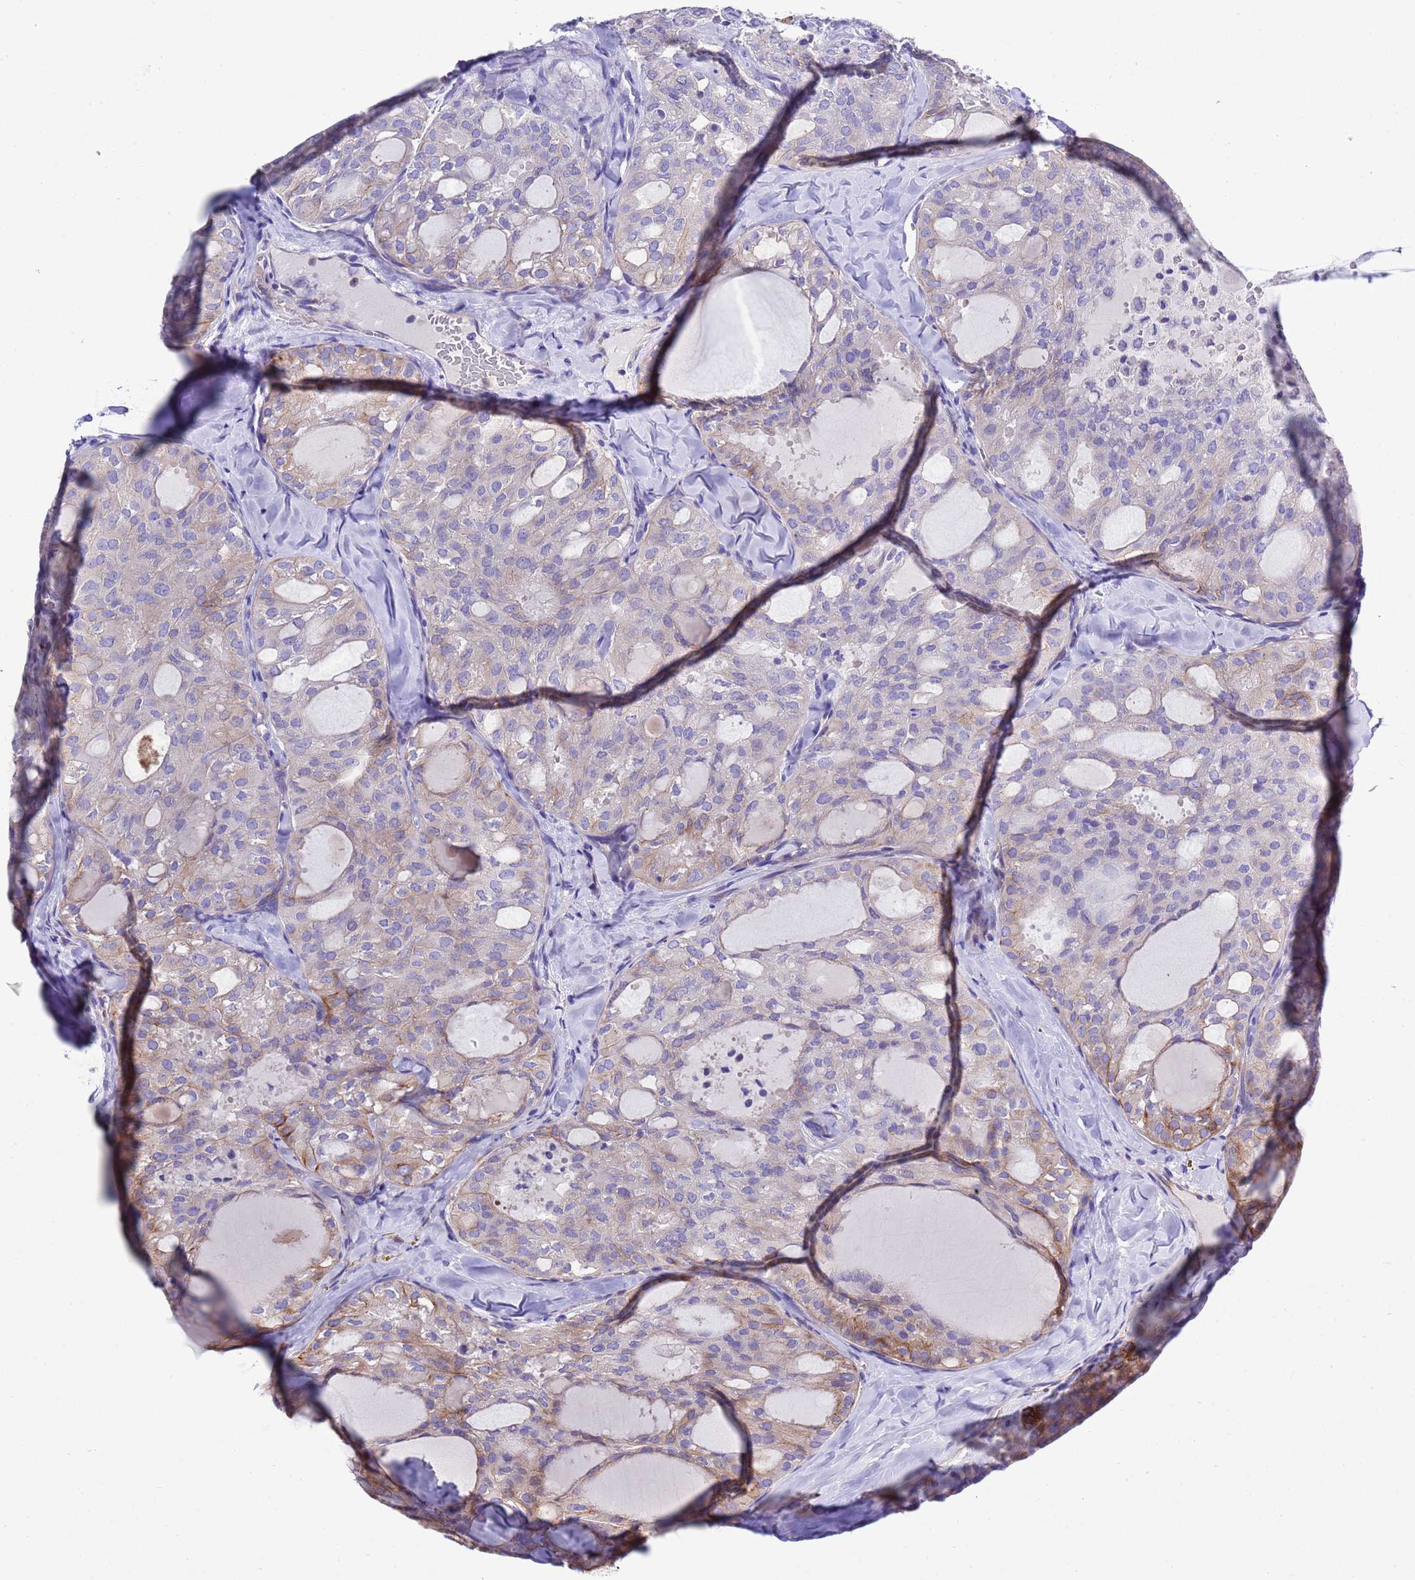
{"staining": {"intensity": "weak", "quantity": "<25%", "location": "cytoplasmic/membranous"}, "tissue": "thyroid cancer", "cell_type": "Tumor cells", "image_type": "cancer", "snomed": [{"axis": "morphology", "description": "Follicular adenoma carcinoma, NOS"}, {"axis": "topography", "description": "Thyroid gland"}], "caption": "This is an immunohistochemistry histopathology image of human thyroid follicular adenoma carcinoma. There is no staining in tumor cells.", "gene": "KICS2", "patient": {"sex": "male", "age": 75}}